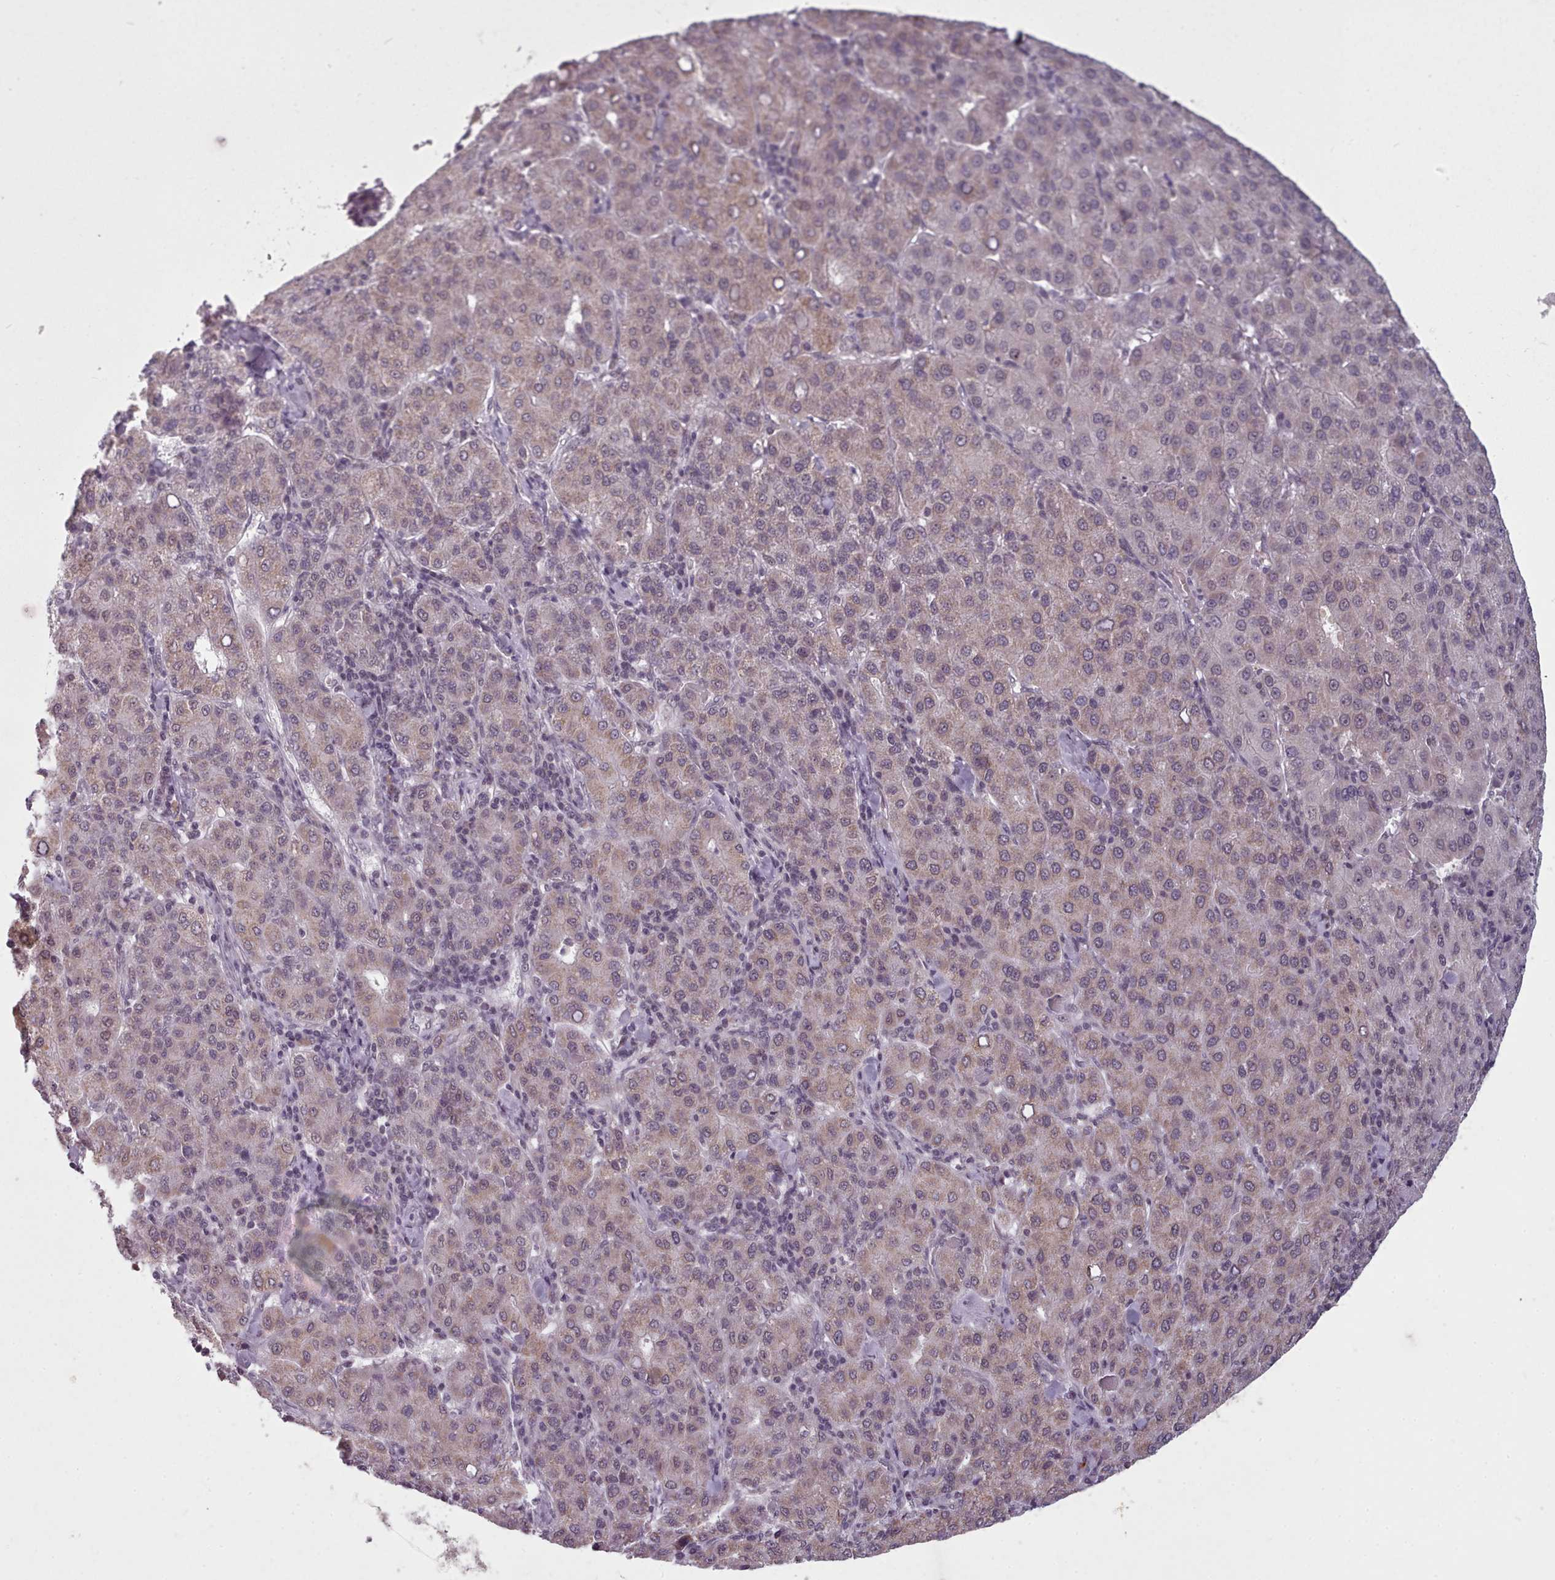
{"staining": {"intensity": "weak", "quantity": ">75%", "location": "cytoplasmic/membranous,nuclear"}, "tissue": "liver cancer", "cell_type": "Tumor cells", "image_type": "cancer", "snomed": [{"axis": "morphology", "description": "Carcinoma, Hepatocellular, NOS"}, {"axis": "topography", "description": "Liver"}], "caption": "The micrograph displays staining of liver hepatocellular carcinoma, revealing weak cytoplasmic/membranous and nuclear protein staining (brown color) within tumor cells.", "gene": "SRSF9", "patient": {"sex": "male", "age": 65}}